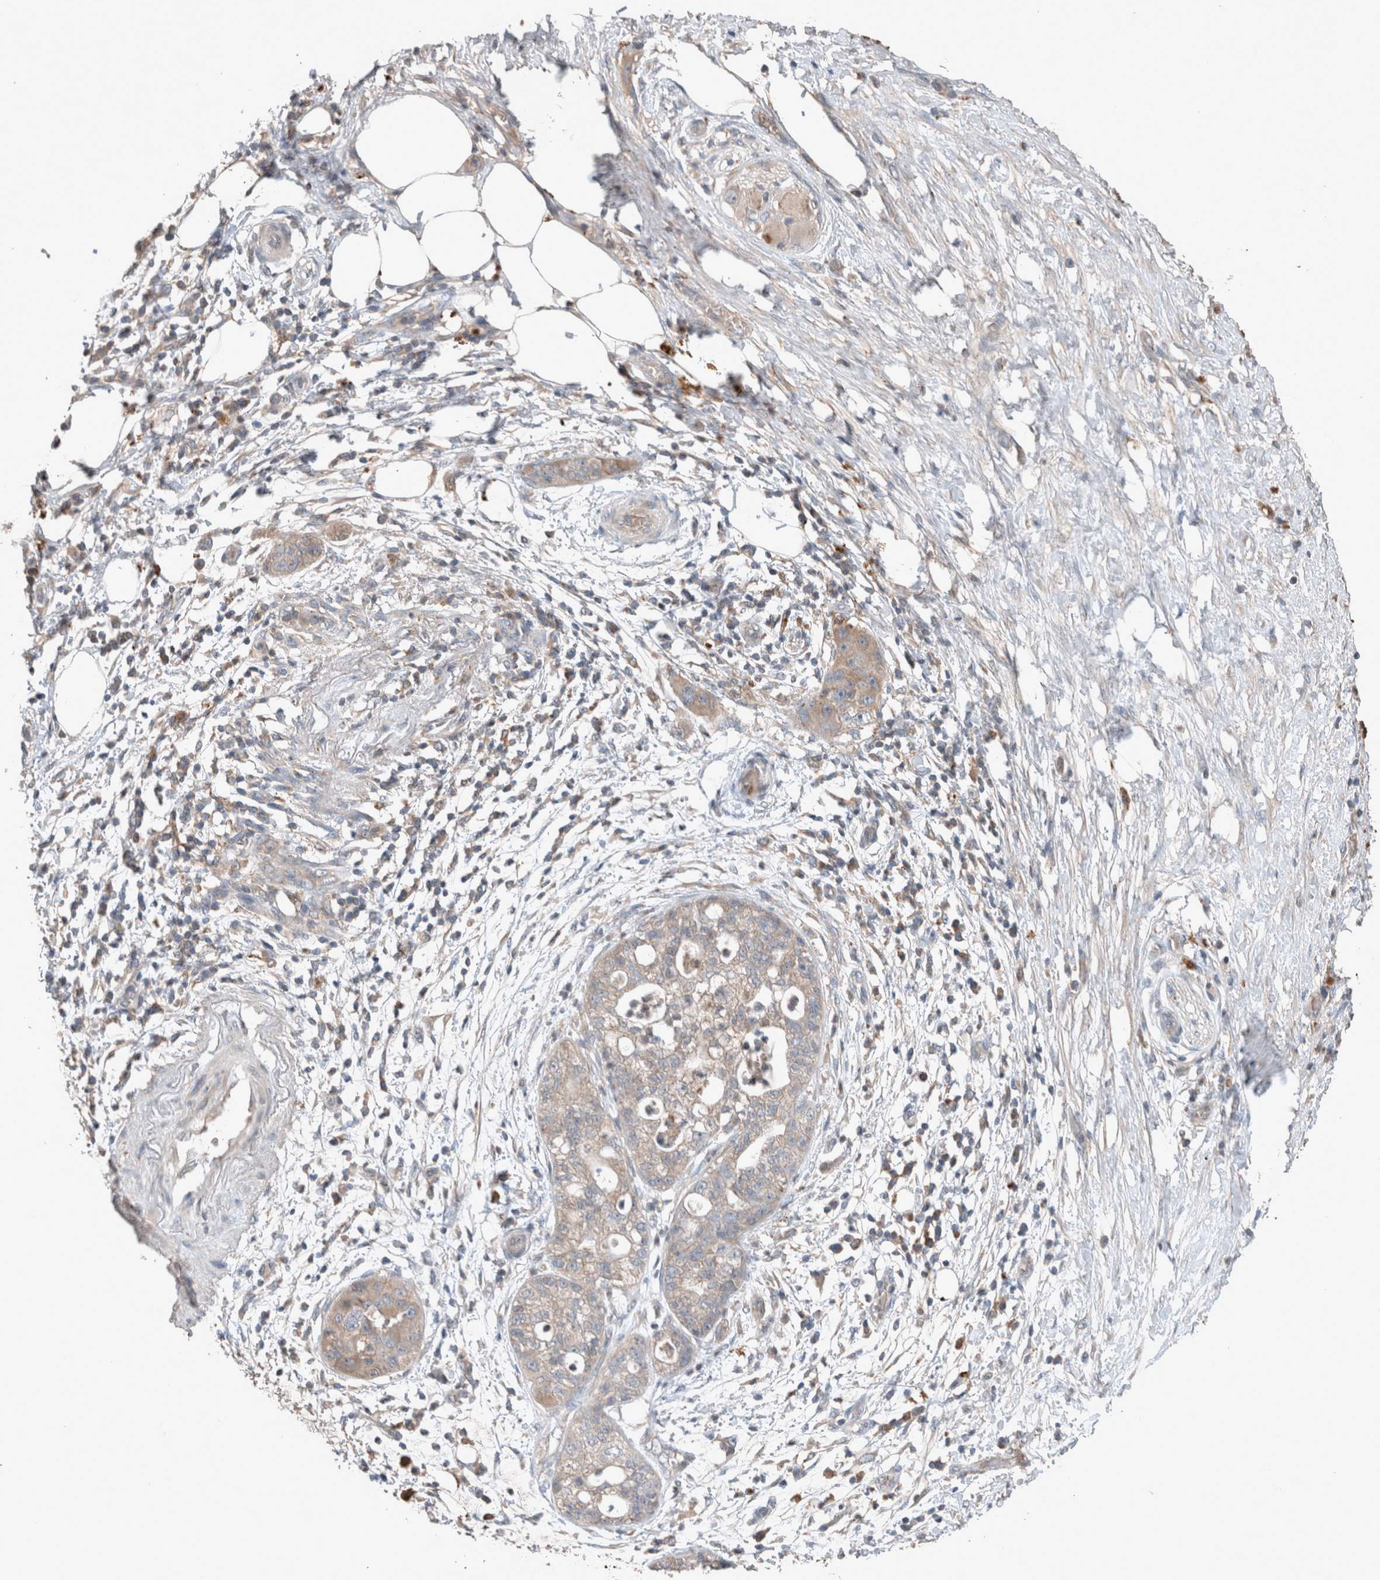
{"staining": {"intensity": "weak", "quantity": "<25%", "location": "cytoplasmic/membranous"}, "tissue": "pancreatic cancer", "cell_type": "Tumor cells", "image_type": "cancer", "snomed": [{"axis": "morphology", "description": "Adenocarcinoma, NOS"}, {"axis": "topography", "description": "Pancreas"}], "caption": "Pancreatic cancer (adenocarcinoma) was stained to show a protein in brown. There is no significant positivity in tumor cells.", "gene": "UGCG", "patient": {"sex": "female", "age": 78}}